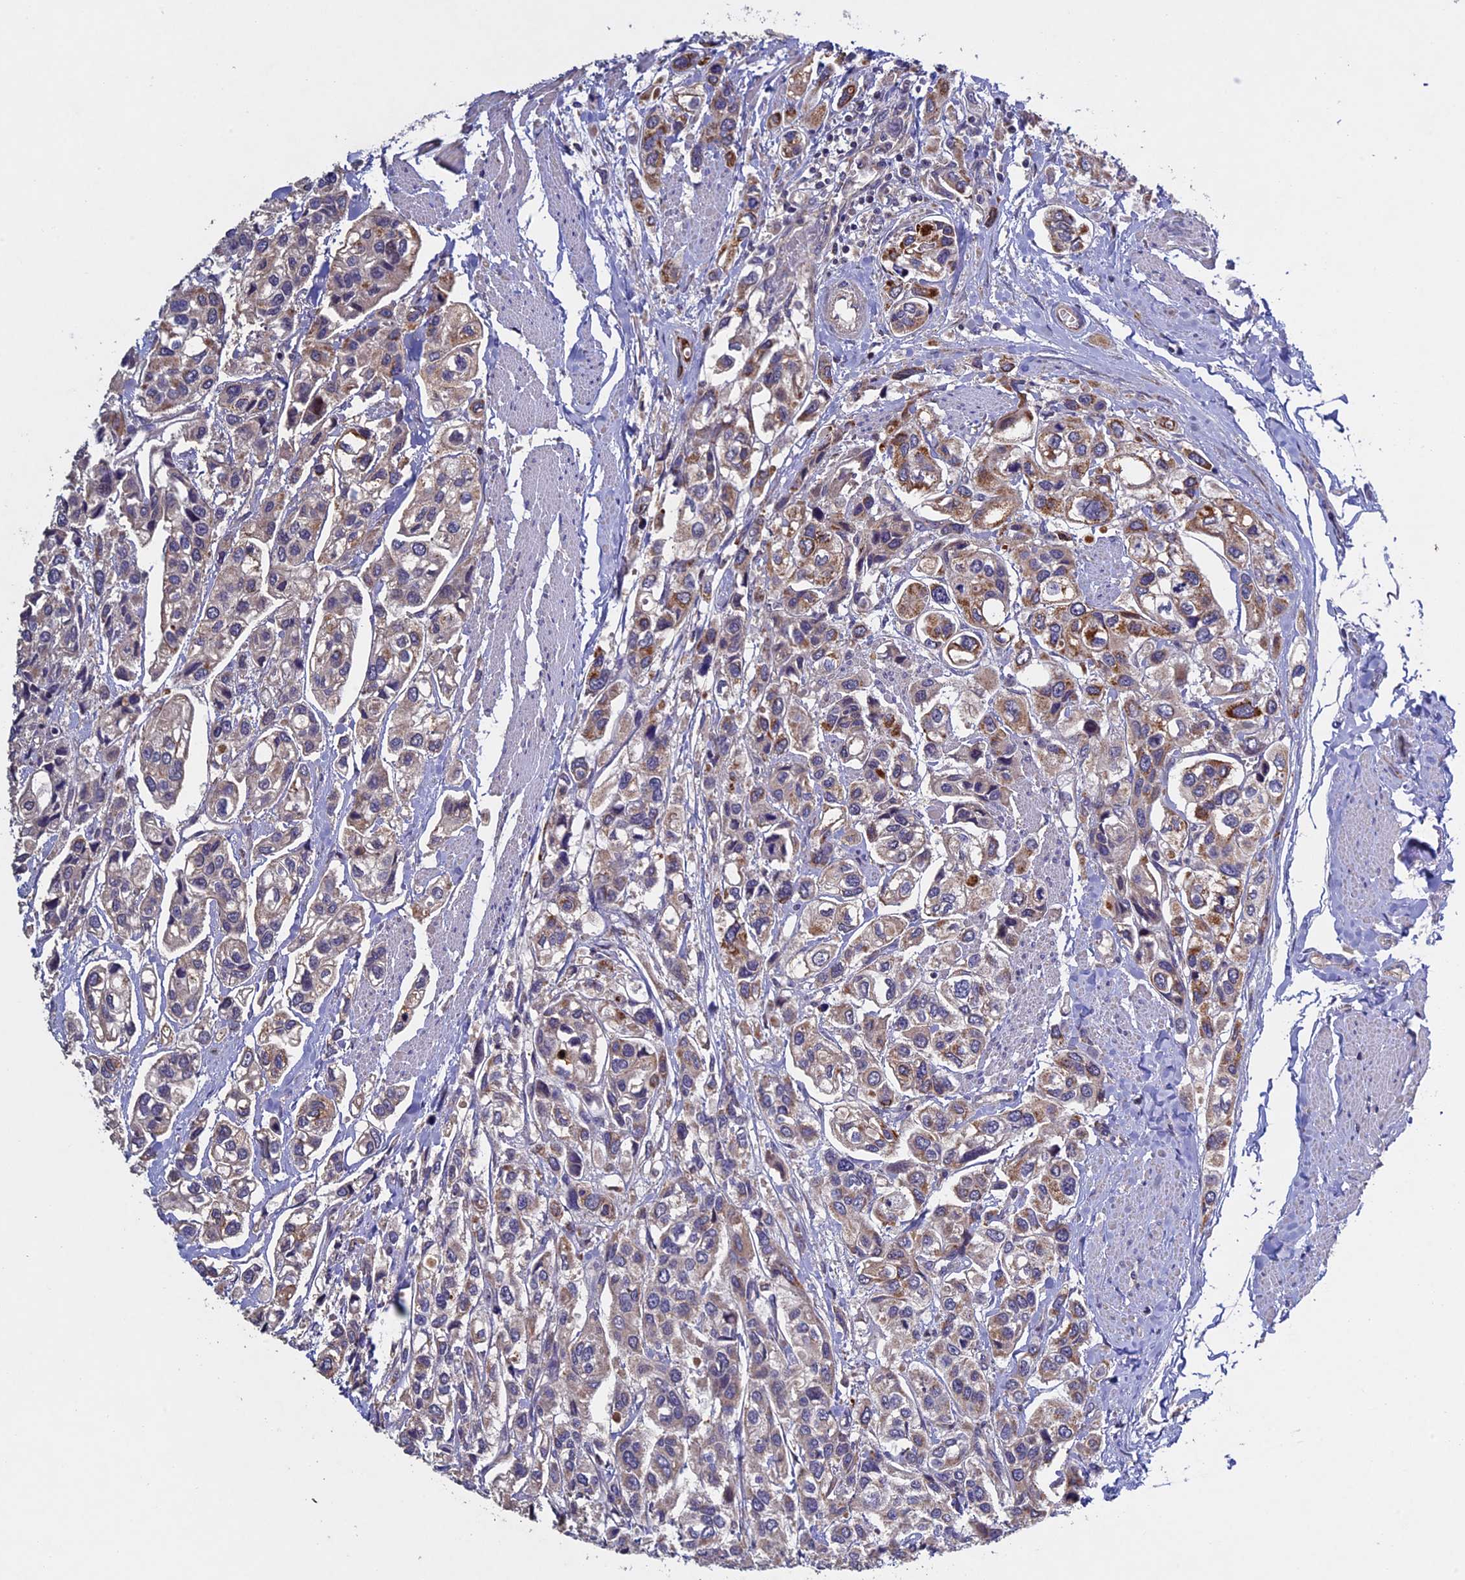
{"staining": {"intensity": "moderate", "quantity": "<25%", "location": "cytoplasmic/membranous"}, "tissue": "urothelial cancer", "cell_type": "Tumor cells", "image_type": "cancer", "snomed": [{"axis": "morphology", "description": "Urothelial carcinoma, High grade"}, {"axis": "topography", "description": "Urinary bladder"}], "caption": "Approximately <25% of tumor cells in urothelial cancer display moderate cytoplasmic/membranous protein positivity as visualized by brown immunohistochemical staining.", "gene": "RNF17", "patient": {"sex": "male", "age": 67}}